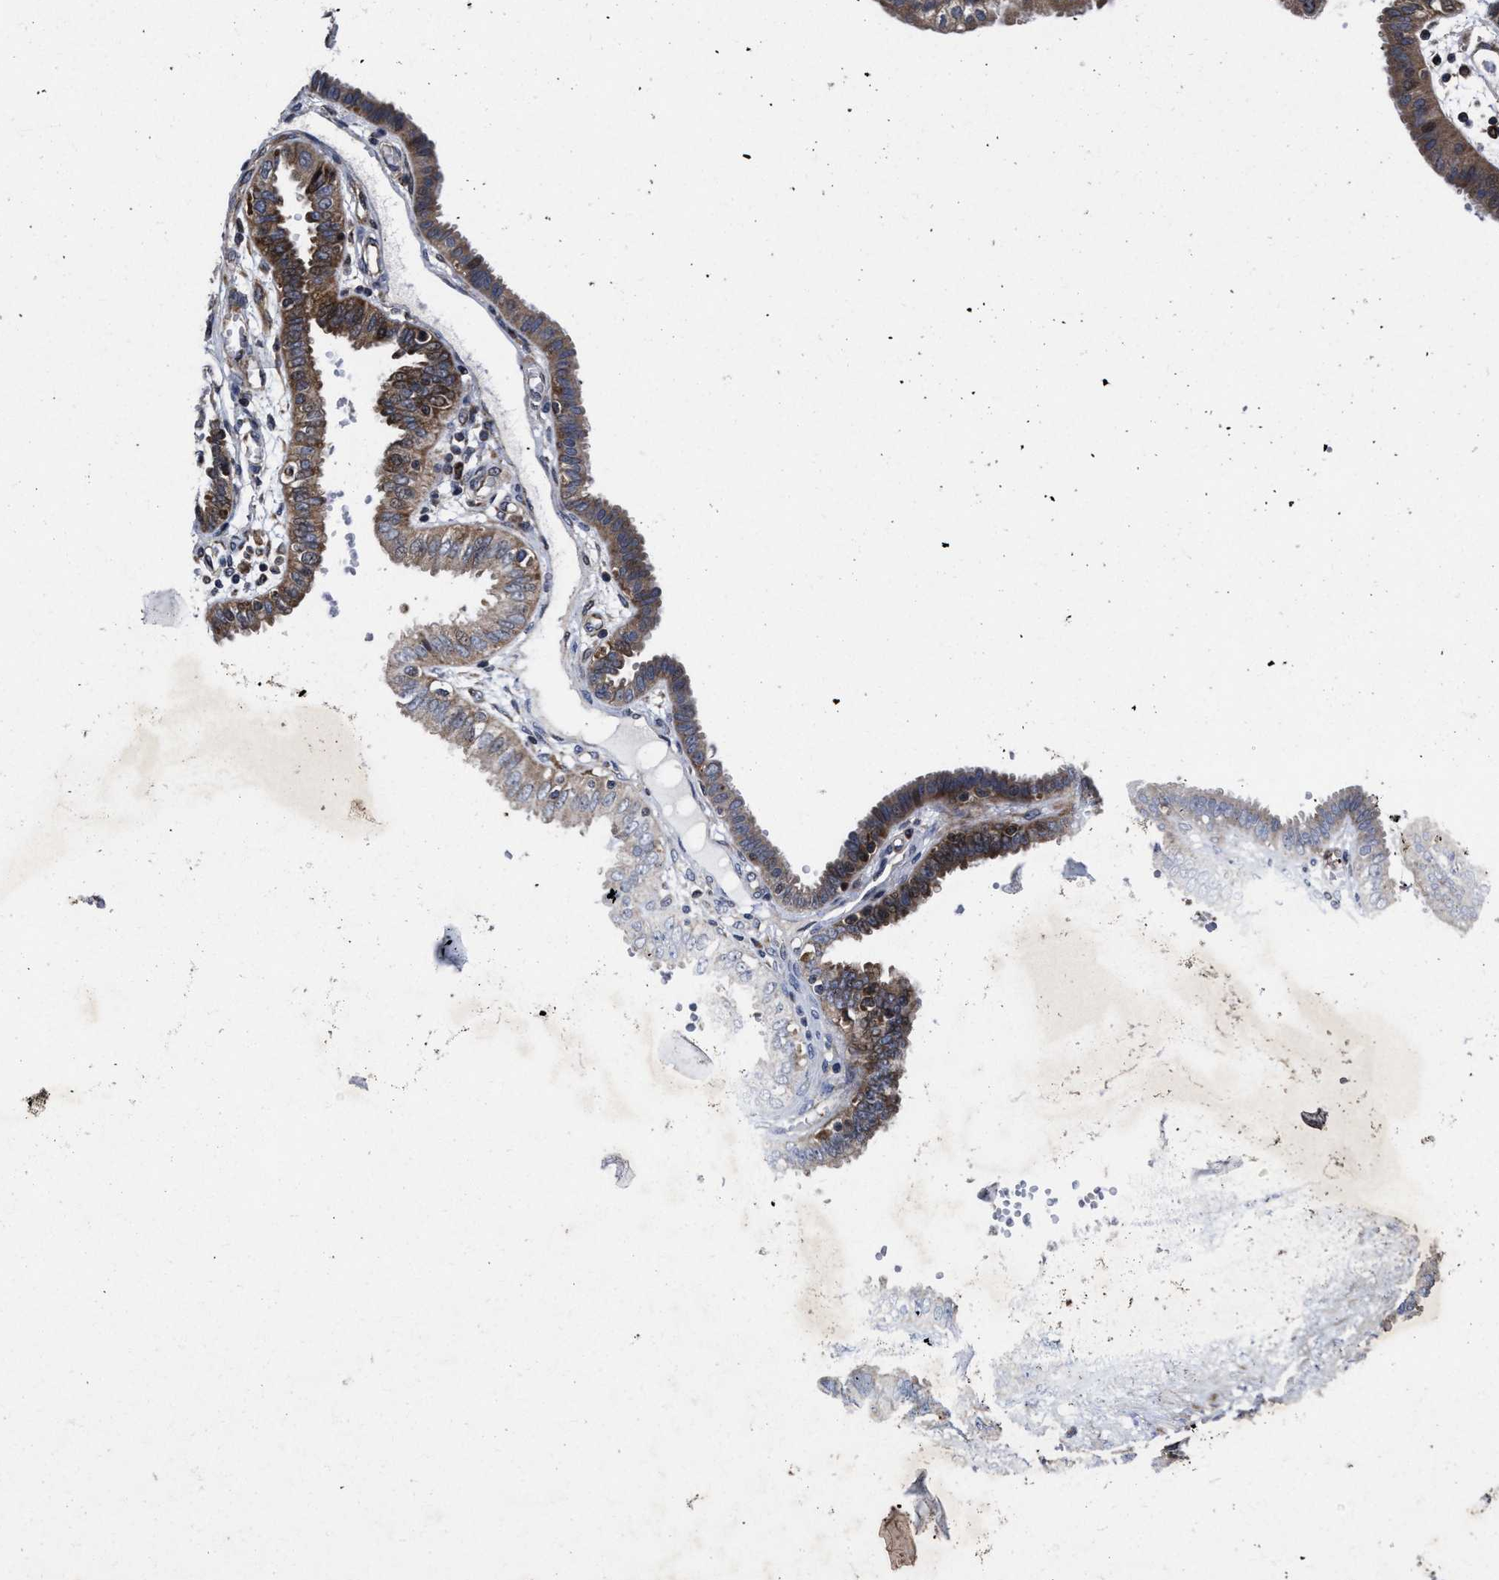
{"staining": {"intensity": "moderate", "quantity": ">75%", "location": "cytoplasmic/membranous"}, "tissue": "fallopian tube", "cell_type": "Glandular cells", "image_type": "normal", "snomed": [{"axis": "morphology", "description": "Normal tissue, NOS"}, {"axis": "topography", "description": "Fallopian tube"}, {"axis": "topography", "description": "Placenta"}], "caption": "Immunohistochemical staining of unremarkable fallopian tube shows medium levels of moderate cytoplasmic/membranous expression in about >75% of glandular cells. (IHC, brightfield microscopy, high magnification).", "gene": "MRPL50", "patient": {"sex": "female", "age": 32}}